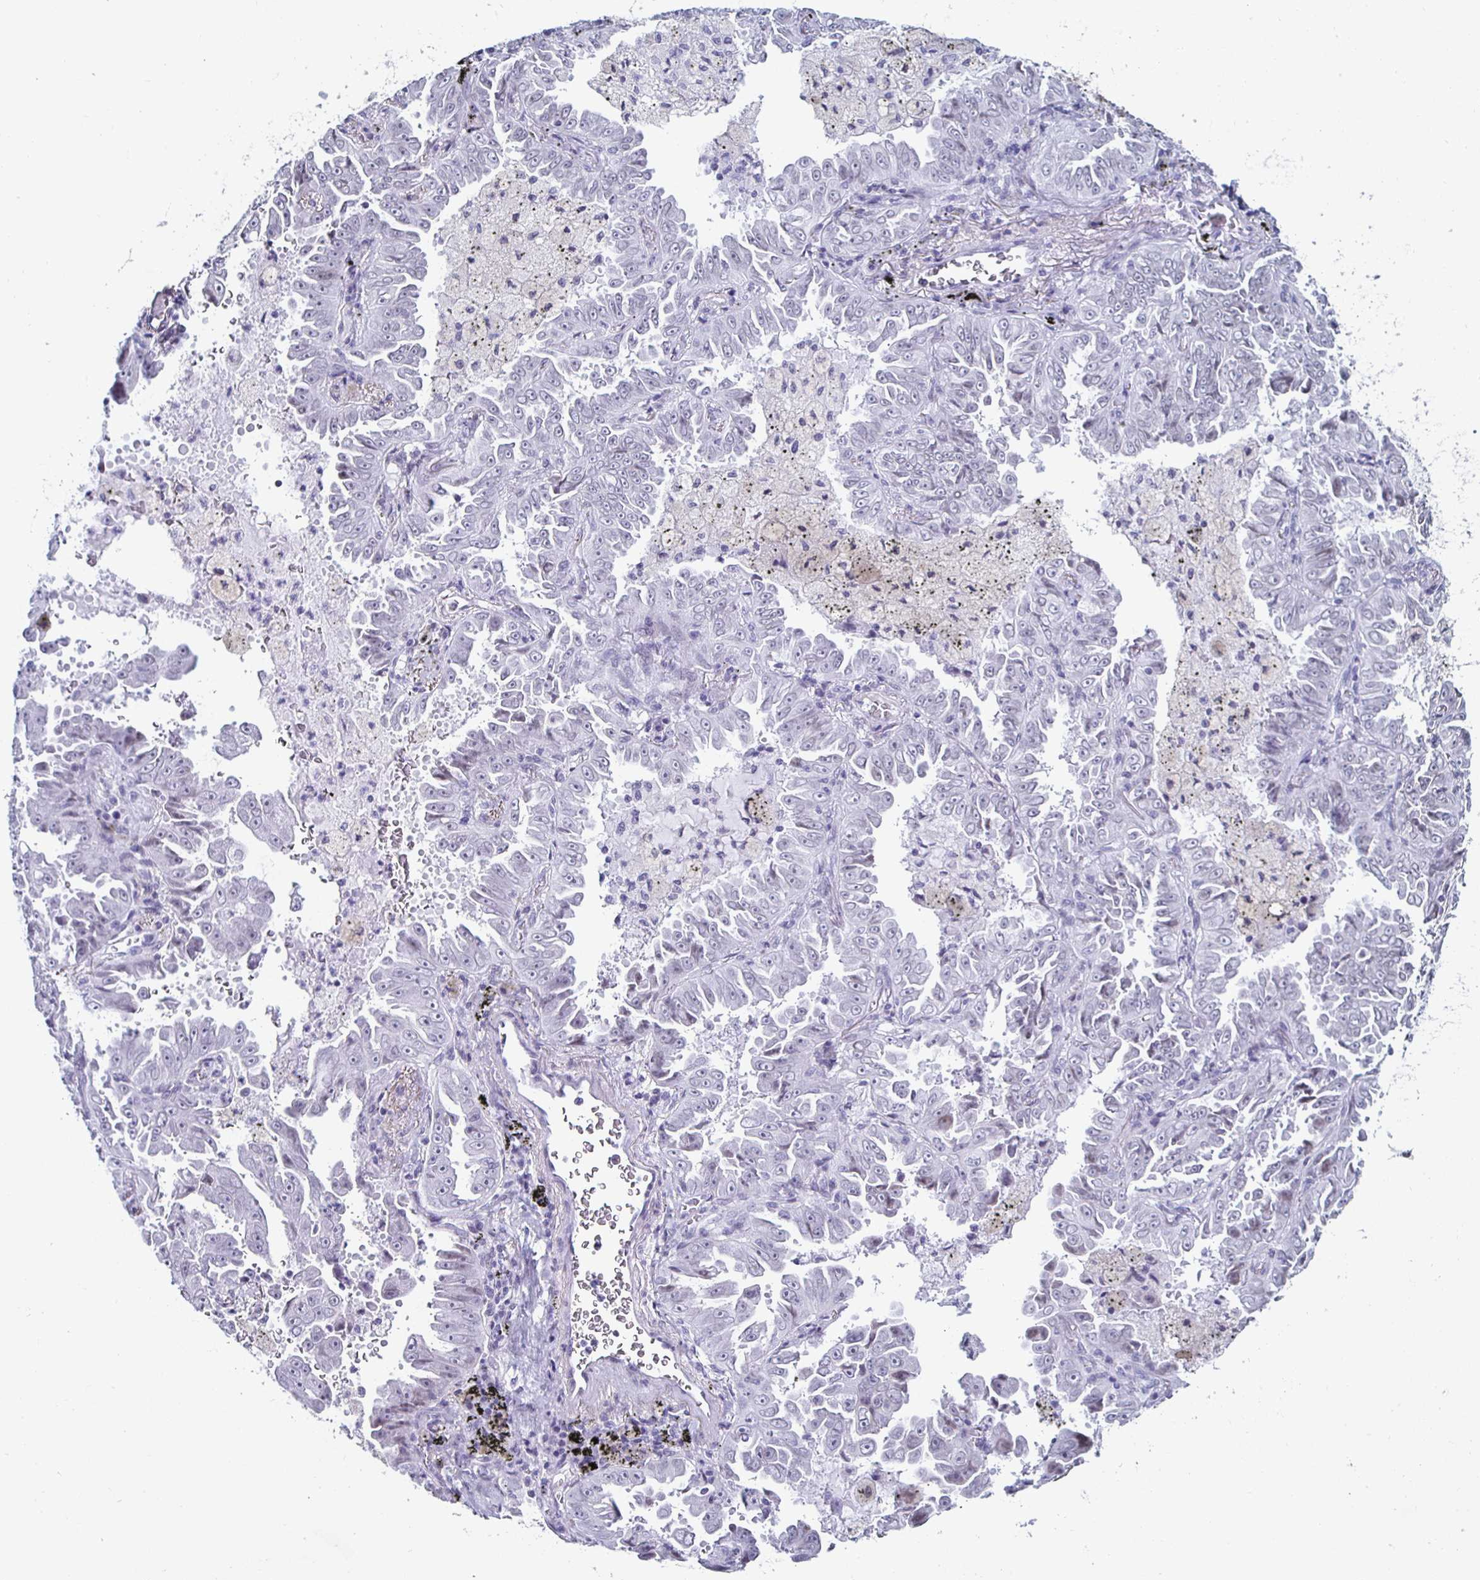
{"staining": {"intensity": "negative", "quantity": "none", "location": "none"}, "tissue": "lung cancer", "cell_type": "Tumor cells", "image_type": "cancer", "snomed": [{"axis": "morphology", "description": "Adenocarcinoma, NOS"}, {"axis": "topography", "description": "Lung"}], "caption": "Lung adenocarcinoma was stained to show a protein in brown. There is no significant positivity in tumor cells.", "gene": "KRT4", "patient": {"sex": "female", "age": 52}}